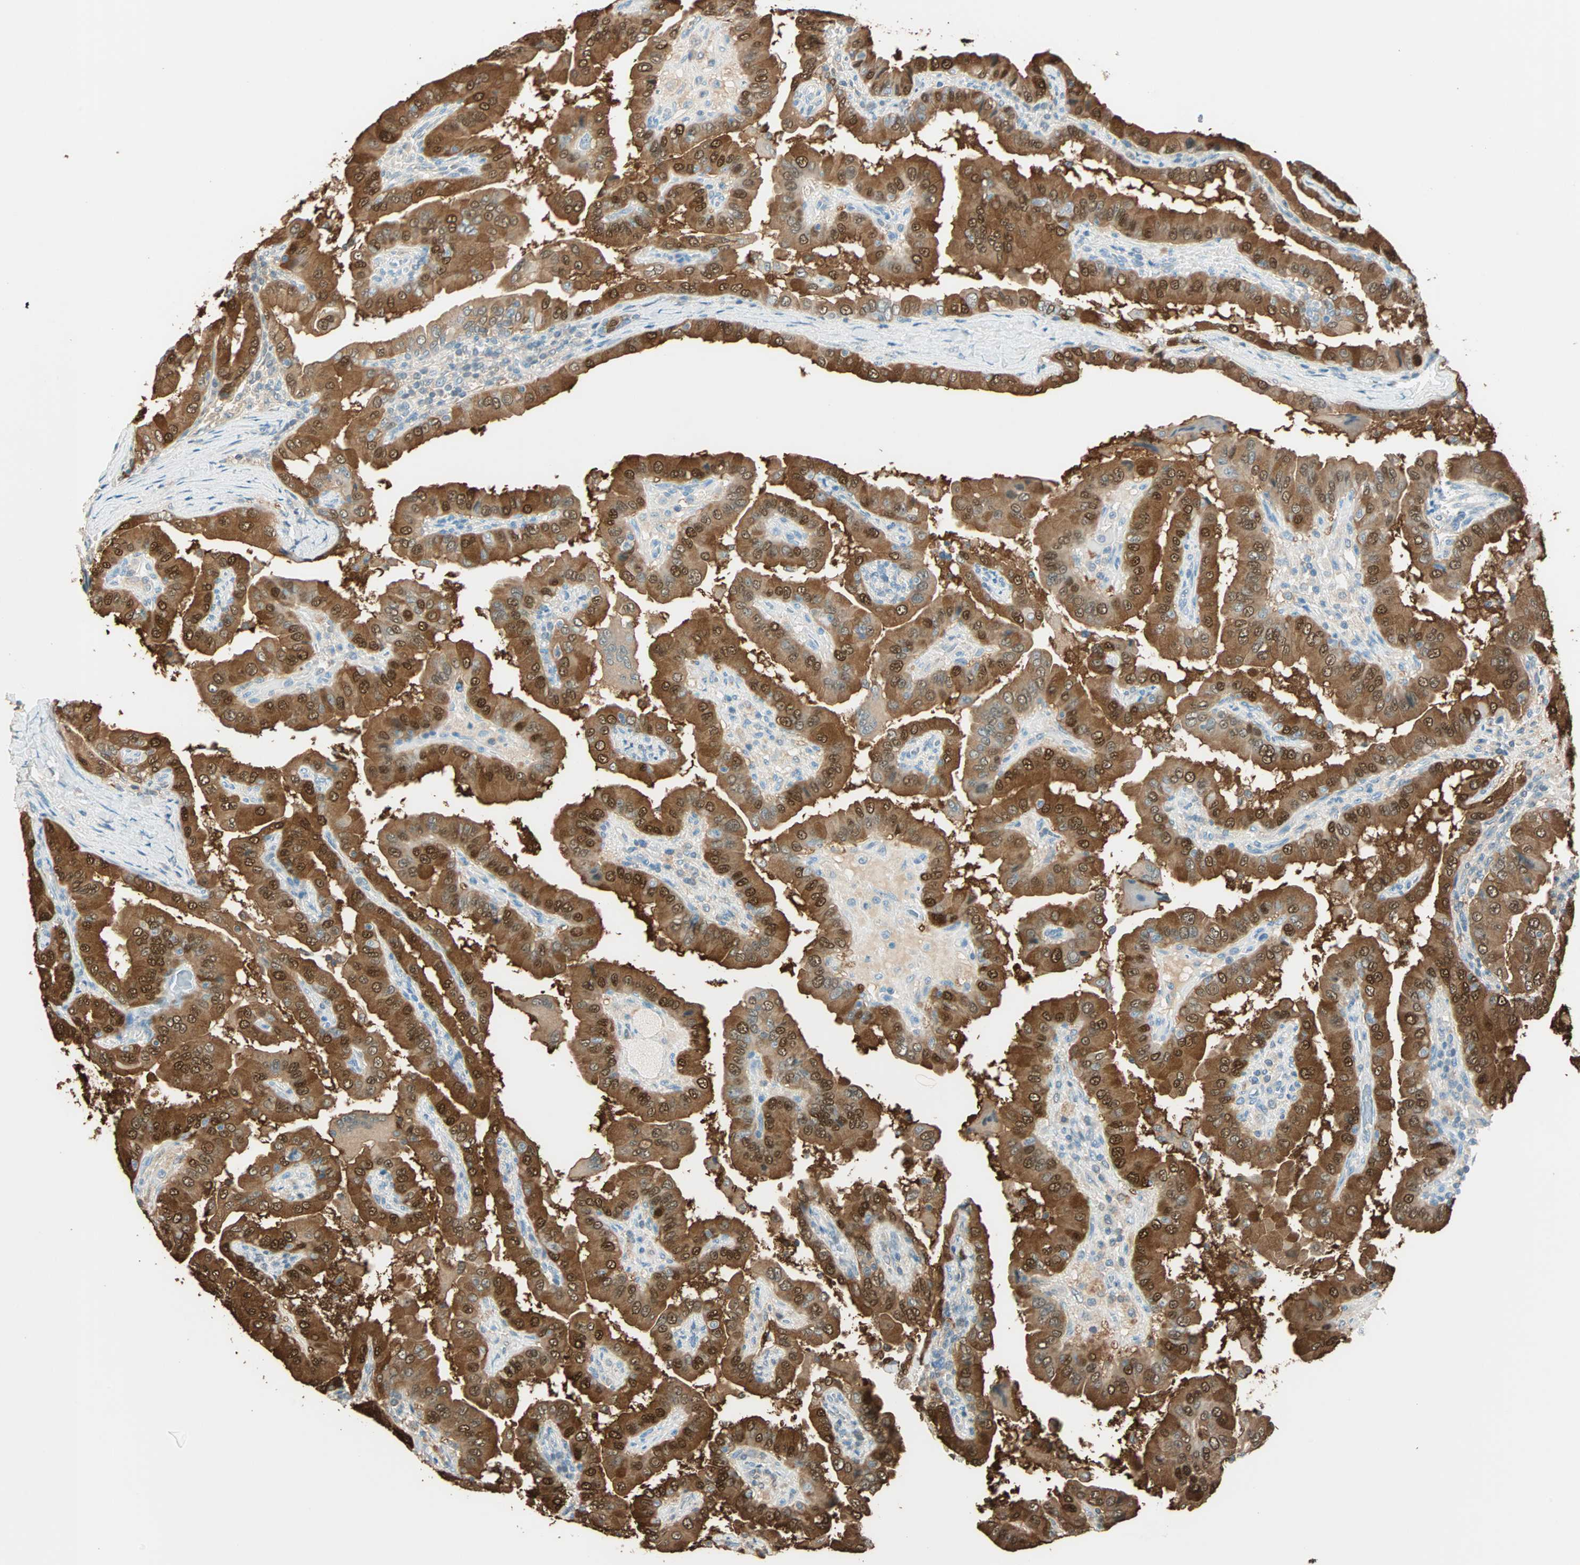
{"staining": {"intensity": "strong", "quantity": ">75%", "location": "cytoplasmic/membranous,nuclear"}, "tissue": "thyroid cancer", "cell_type": "Tumor cells", "image_type": "cancer", "snomed": [{"axis": "morphology", "description": "Papillary adenocarcinoma, NOS"}, {"axis": "topography", "description": "Thyroid gland"}], "caption": "Brown immunohistochemical staining in human papillary adenocarcinoma (thyroid) shows strong cytoplasmic/membranous and nuclear positivity in about >75% of tumor cells.", "gene": "S100A1", "patient": {"sex": "male", "age": 33}}